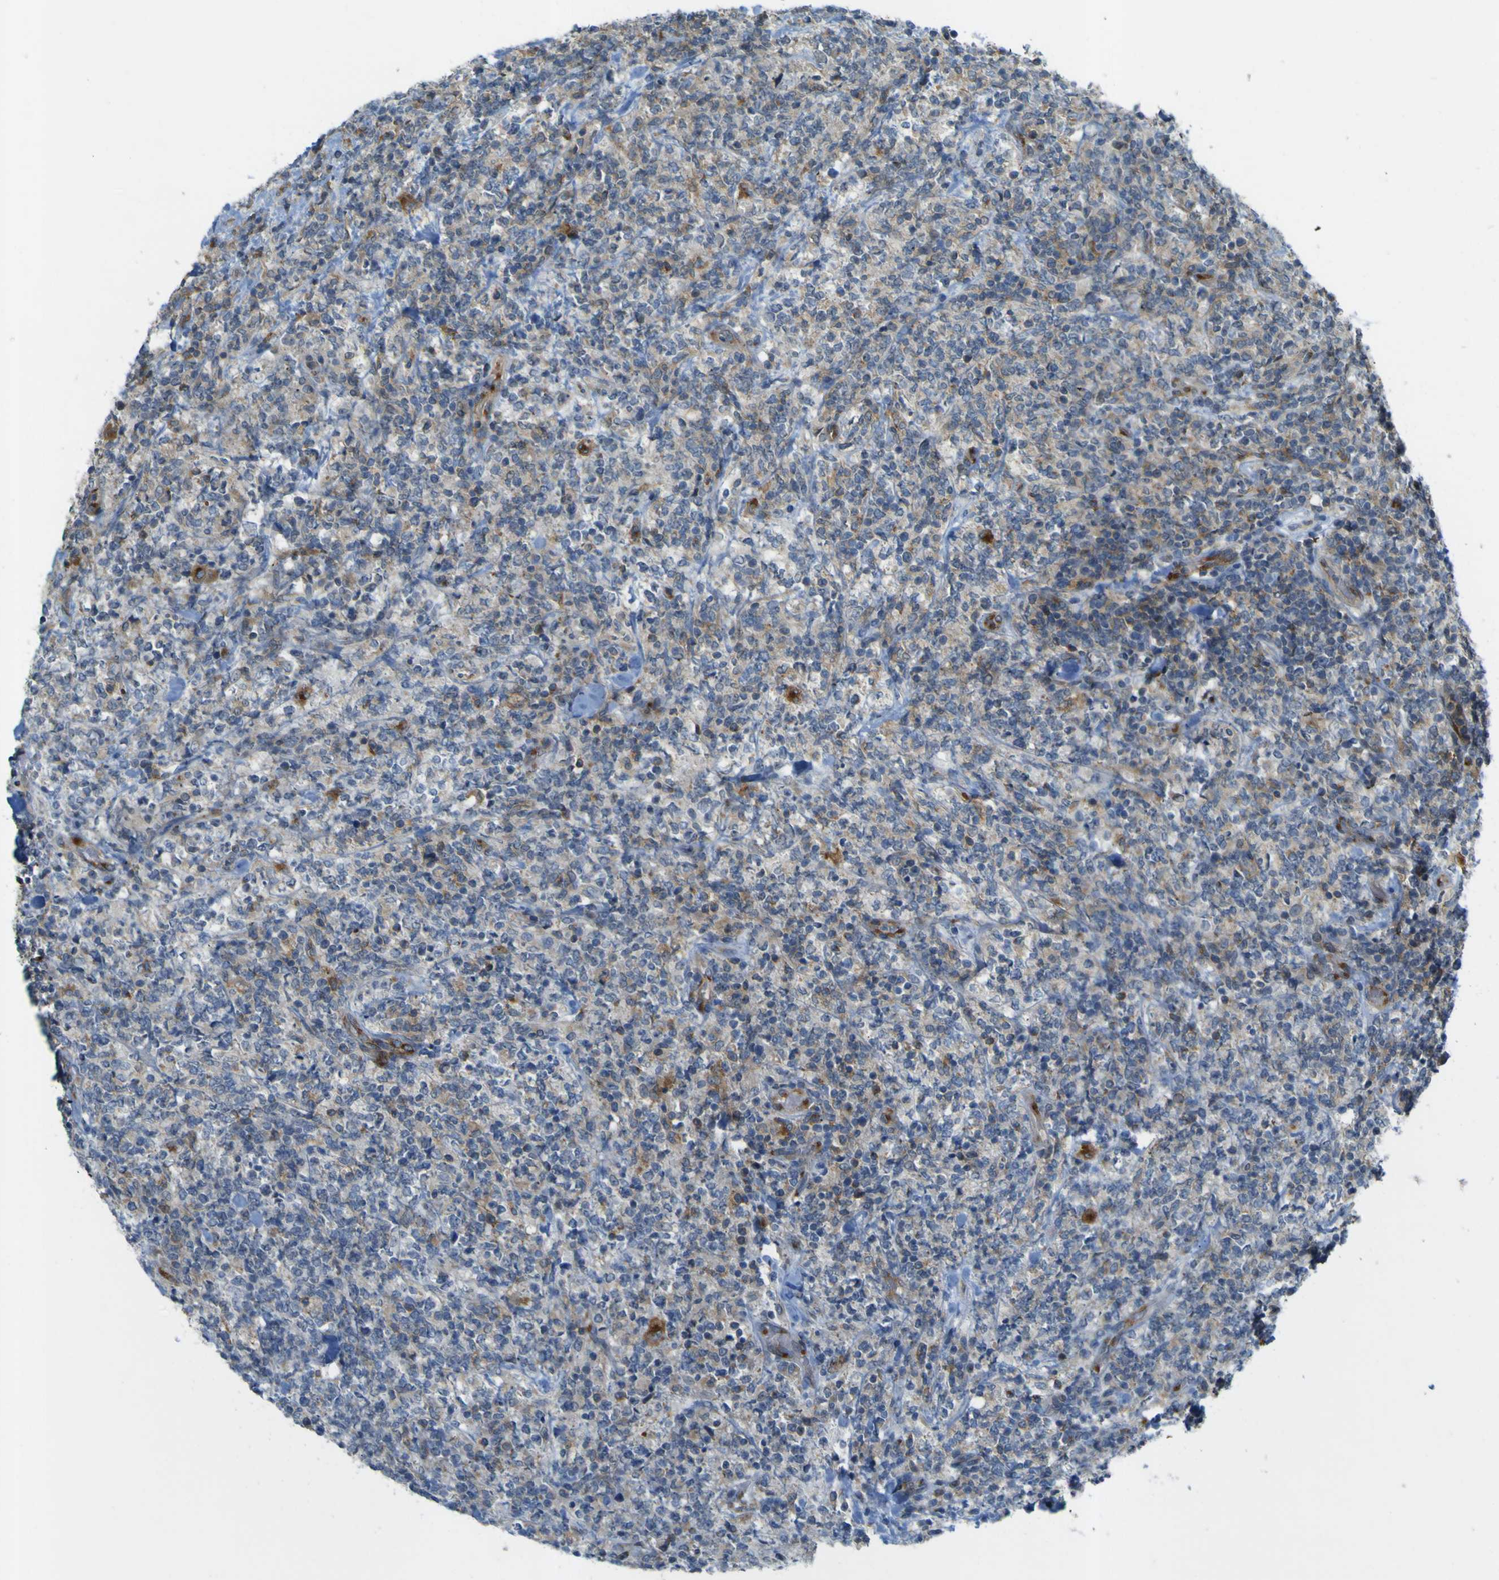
{"staining": {"intensity": "negative", "quantity": "none", "location": "none"}, "tissue": "lymphoma", "cell_type": "Tumor cells", "image_type": "cancer", "snomed": [{"axis": "morphology", "description": "Malignant lymphoma, non-Hodgkin's type, High grade"}, {"axis": "topography", "description": "Soft tissue"}], "caption": "Malignant lymphoma, non-Hodgkin's type (high-grade) was stained to show a protein in brown. There is no significant staining in tumor cells. (DAB immunohistochemistry (IHC) visualized using brightfield microscopy, high magnification).", "gene": "IGF2R", "patient": {"sex": "male", "age": 18}}